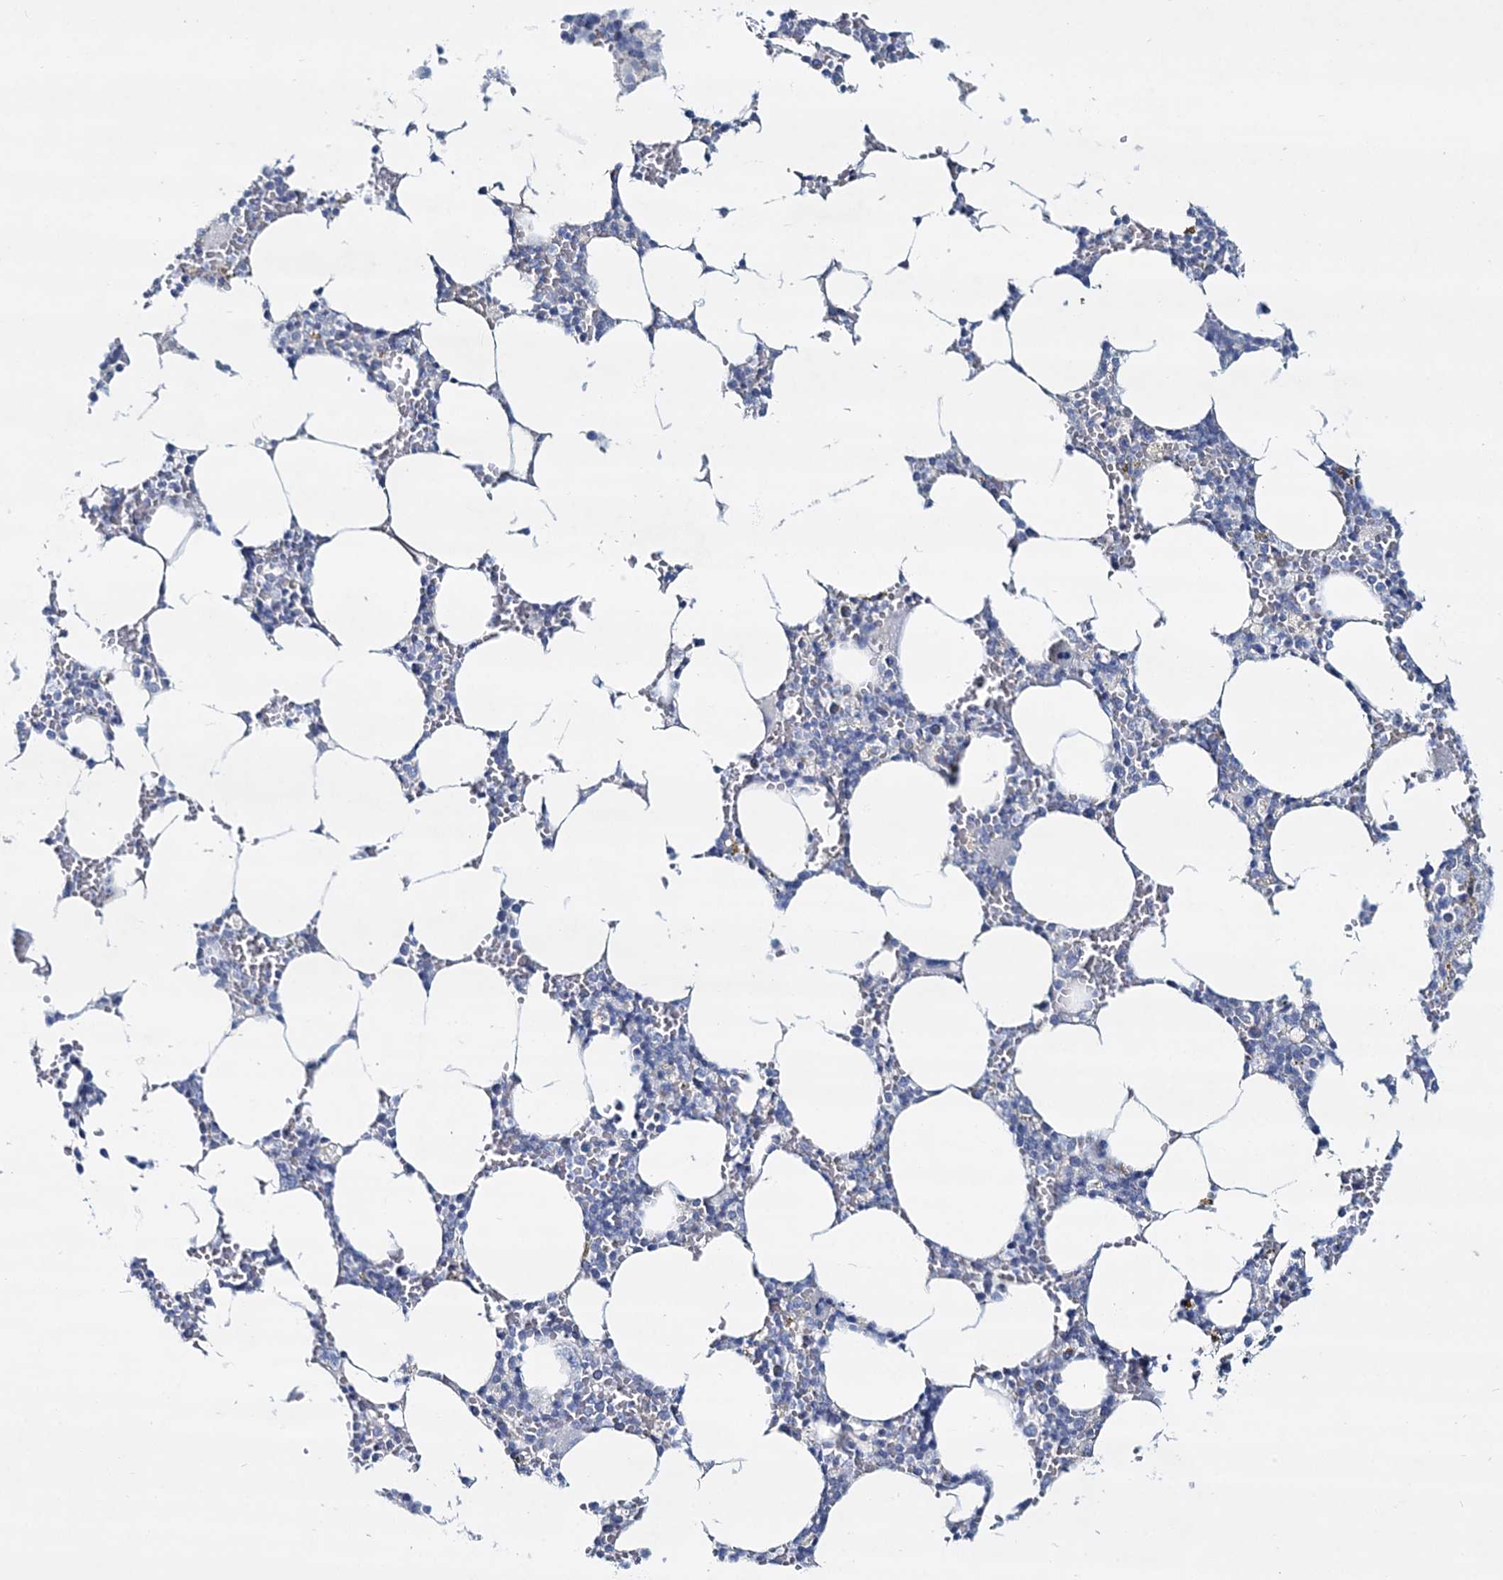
{"staining": {"intensity": "negative", "quantity": "none", "location": "none"}, "tissue": "bone marrow", "cell_type": "Hematopoietic cells", "image_type": "normal", "snomed": [{"axis": "morphology", "description": "Normal tissue, NOS"}, {"axis": "topography", "description": "Bone marrow"}], "caption": "A high-resolution photomicrograph shows IHC staining of normal bone marrow, which displays no significant staining in hematopoietic cells. (DAB immunohistochemistry (IHC) visualized using brightfield microscopy, high magnification).", "gene": "ADGRL1", "patient": {"sex": "male", "age": 70}}